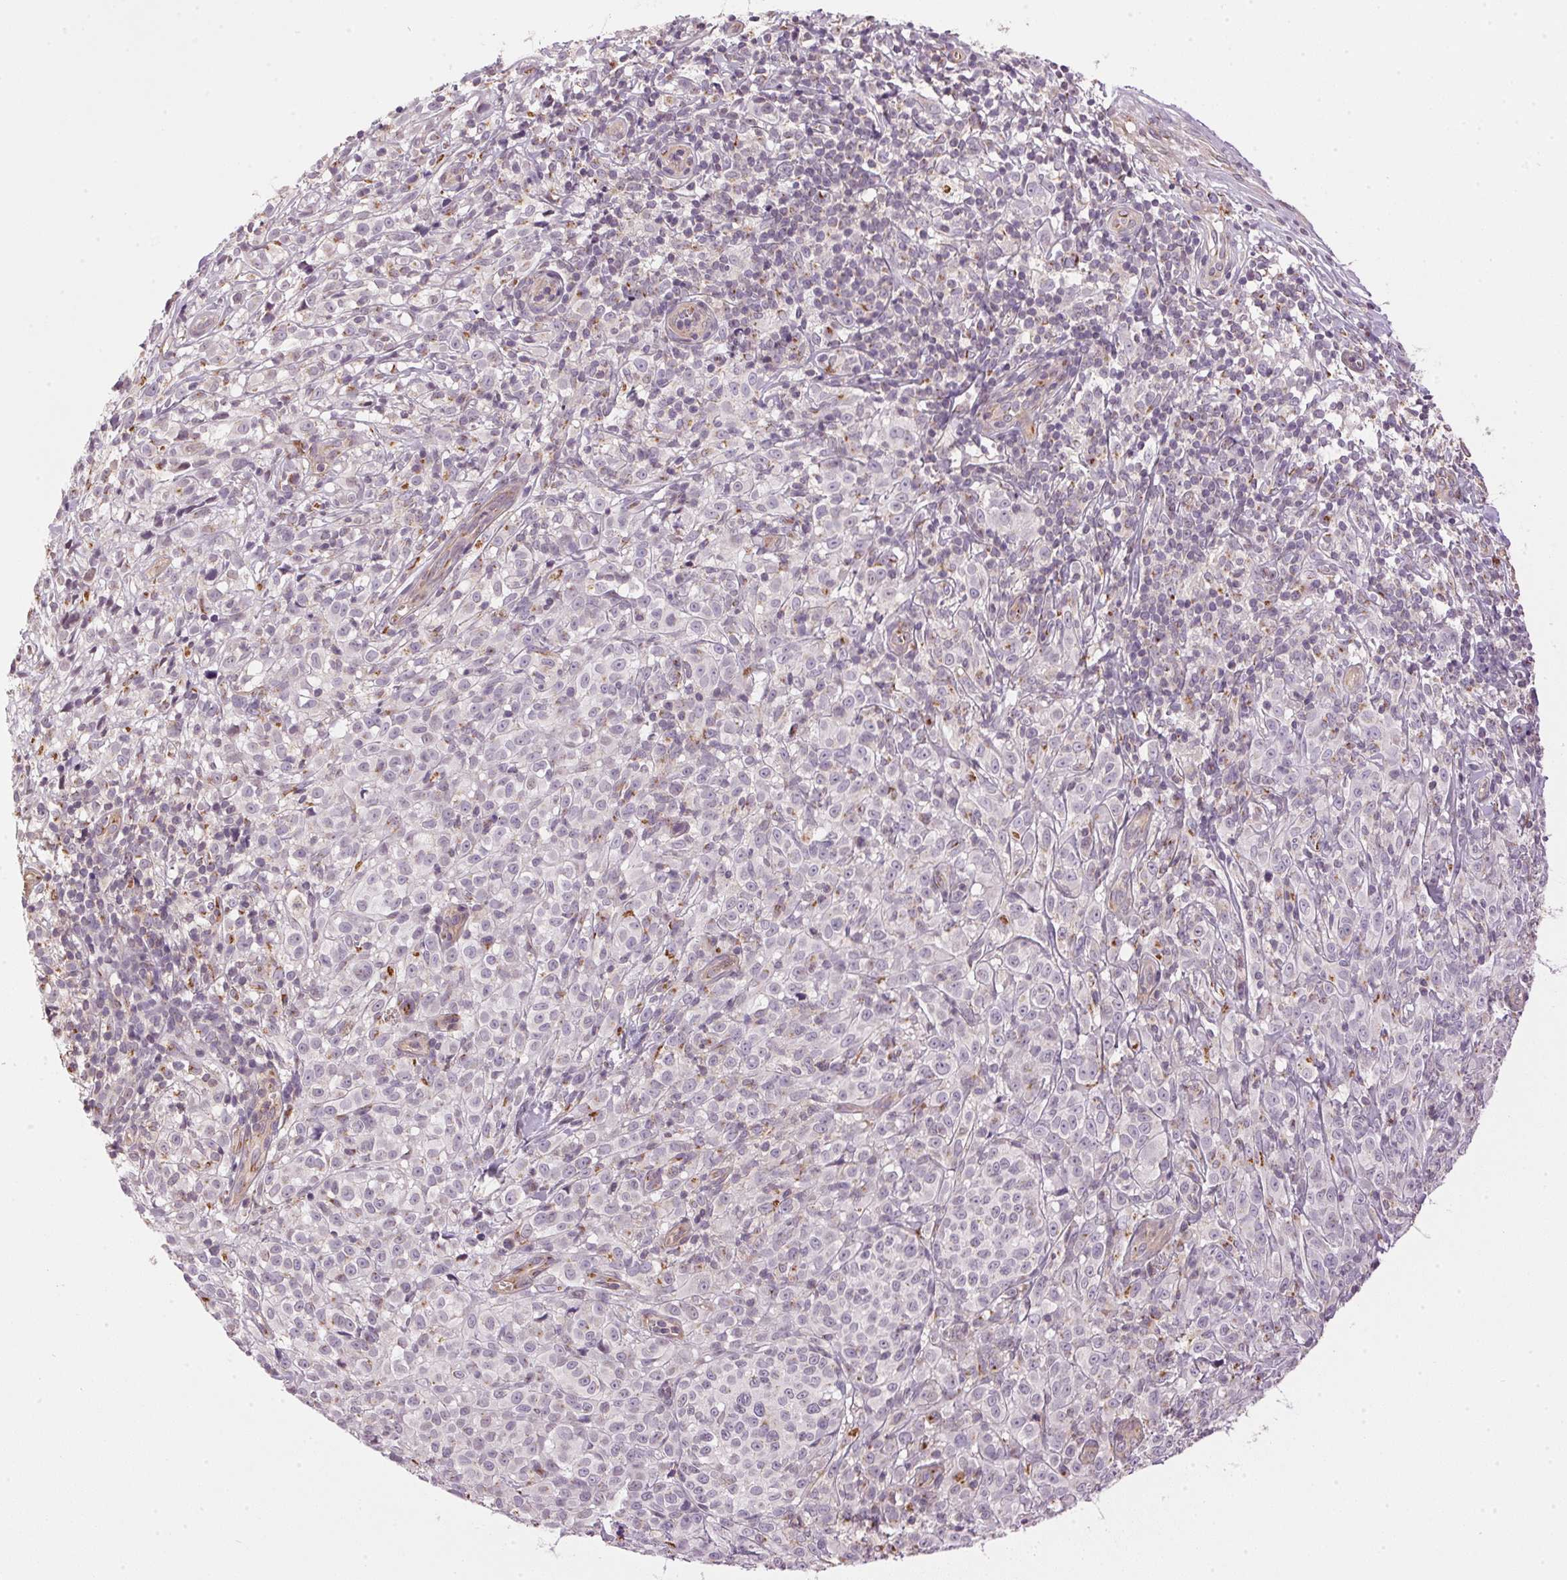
{"staining": {"intensity": "moderate", "quantity": "<25%", "location": "cytoplasmic/membranous"}, "tissue": "melanoma", "cell_type": "Tumor cells", "image_type": "cancer", "snomed": [{"axis": "morphology", "description": "Malignant melanoma, NOS"}, {"axis": "topography", "description": "Skin"}], "caption": "A high-resolution histopathology image shows IHC staining of malignant melanoma, which shows moderate cytoplasmic/membranous positivity in about <25% of tumor cells.", "gene": "GOLPH3", "patient": {"sex": "male", "age": 85}}